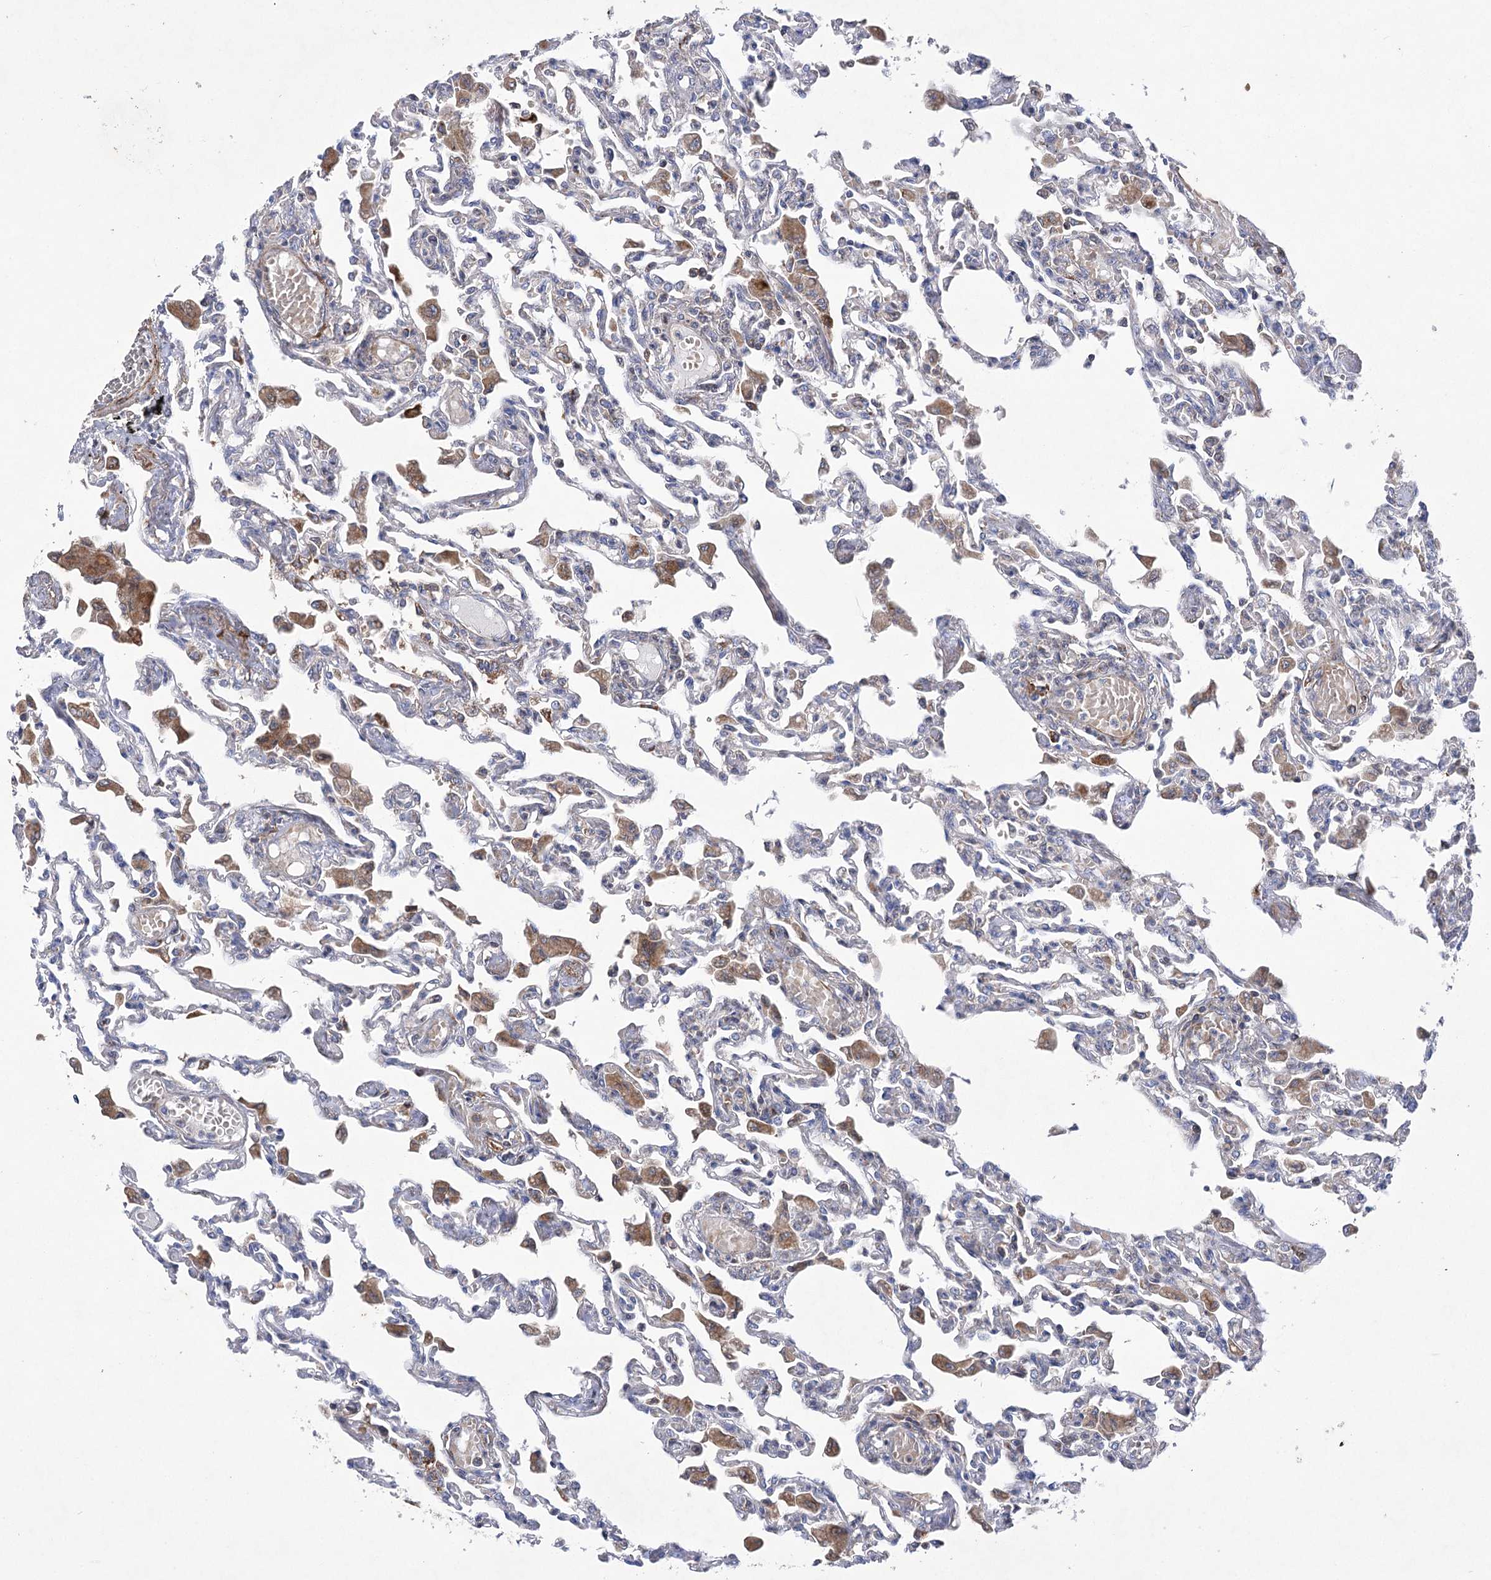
{"staining": {"intensity": "moderate", "quantity": "<25%", "location": "cytoplasmic/membranous"}, "tissue": "lung", "cell_type": "Alveolar cells", "image_type": "normal", "snomed": [{"axis": "morphology", "description": "Normal tissue, NOS"}, {"axis": "topography", "description": "Bronchus"}, {"axis": "topography", "description": "Lung"}], "caption": "Immunohistochemistry (IHC) (DAB (3,3'-diaminobenzidine)) staining of unremarkable lung demonstrates moderate cytoplasmic/membranous protein positivity in about <25% of alveolar cells. (Stains: DAB in brown, nuclei in blue, Microscopy: brightfield microscopy at high magnification).", "gene": "COX15", "patient": {"sex": "female", "age": 49}}